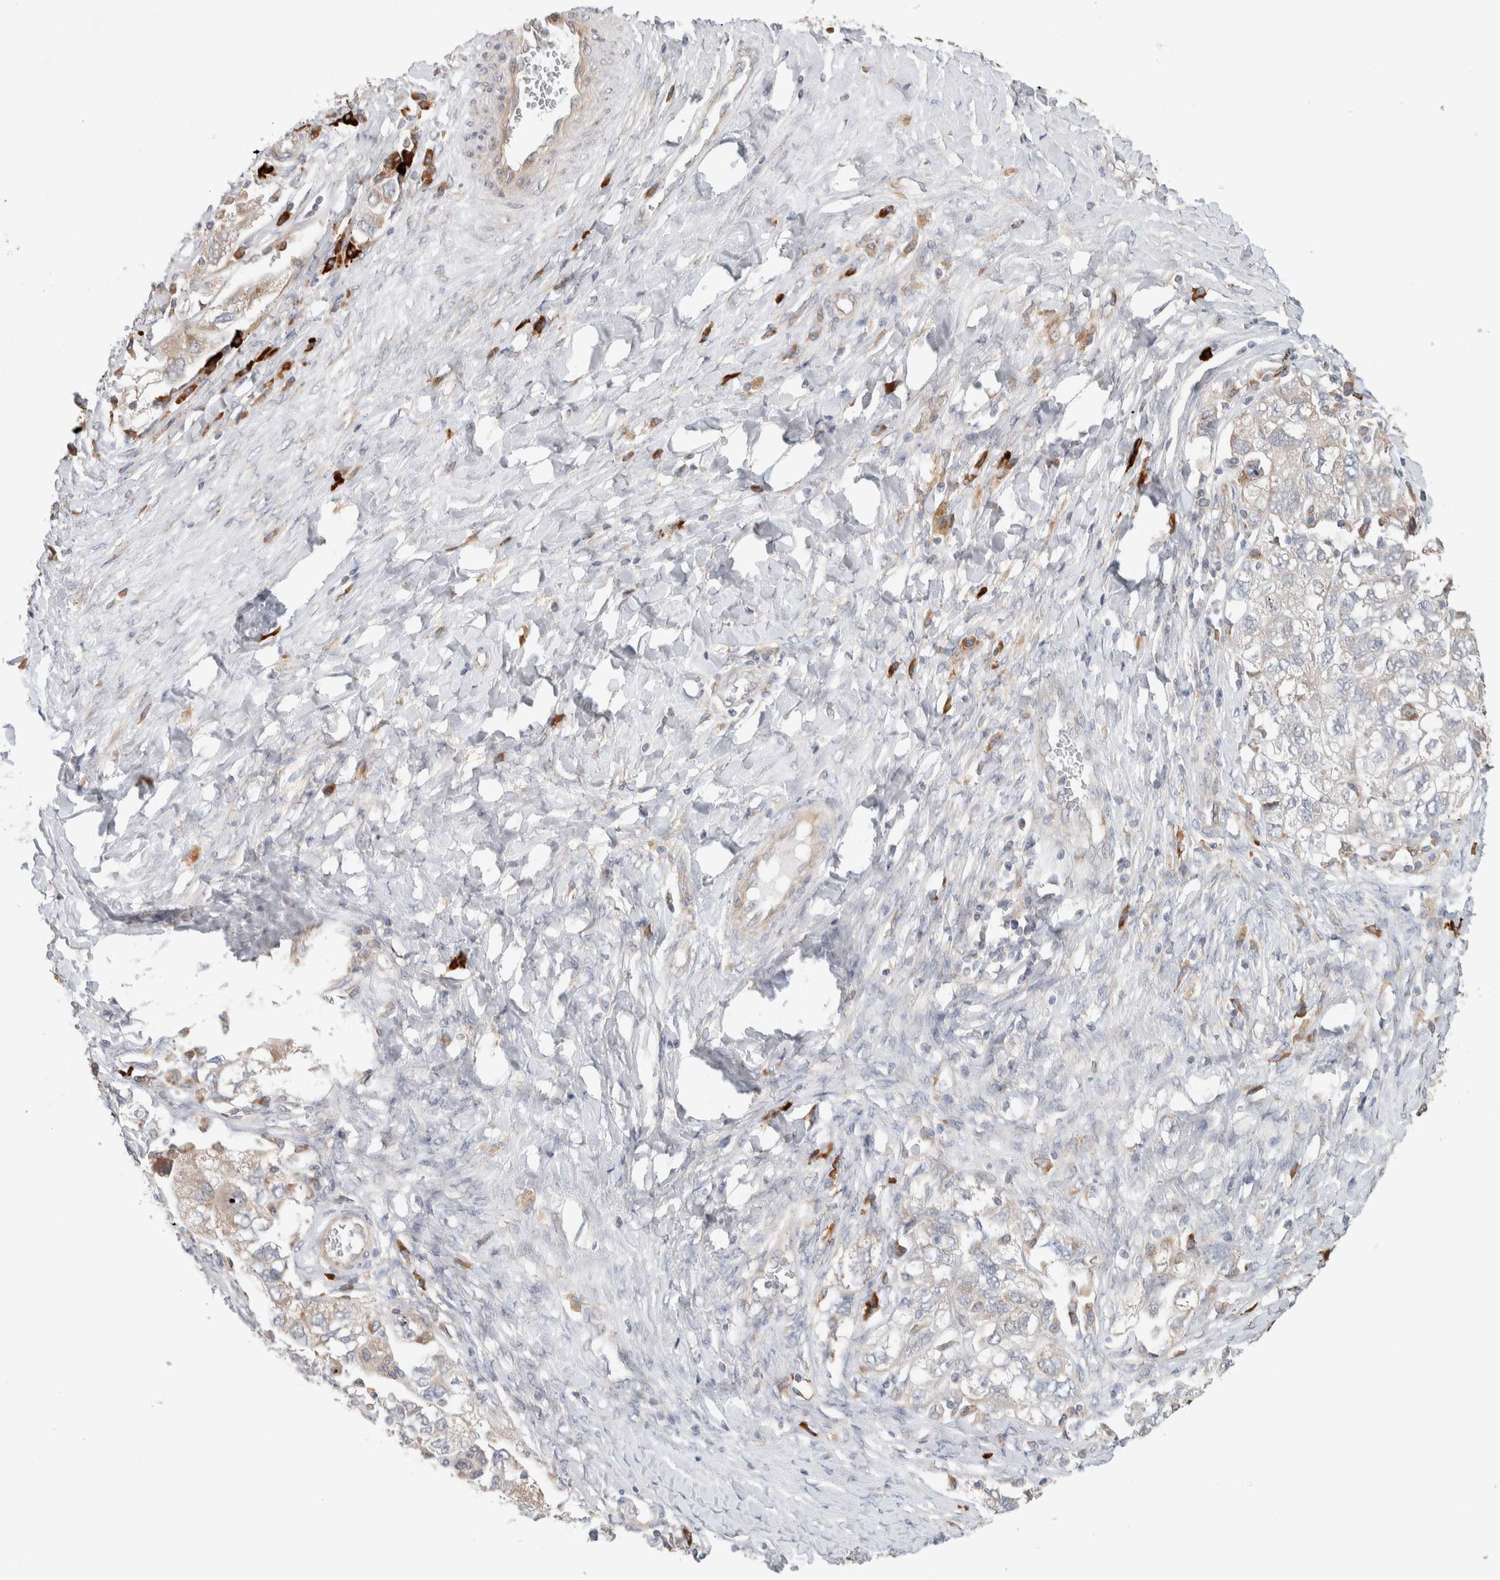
{"staining": {"intensity": "weak", "quantity": "<25%", "location": "cytoplasmic/membranous"}, "tissue": "ovarian cancer", "cell_type": "Tumor cells", "image_type": "cancer", "snomed": [{"axis": "morphology", "description": "Carcinoma, NOS"}, {"axis": "morphology", "description": "Cystadenocarcinoma, serous, NOS"}, {"axis": "topography", "description": "Ovary"}], "caption": "Tumor cells are negative for protein expression in human ovarian cancer (serous cystadenocarcinoma).", "gene": "ADCY8", "patient": {"sex": "female", "age": 69}}